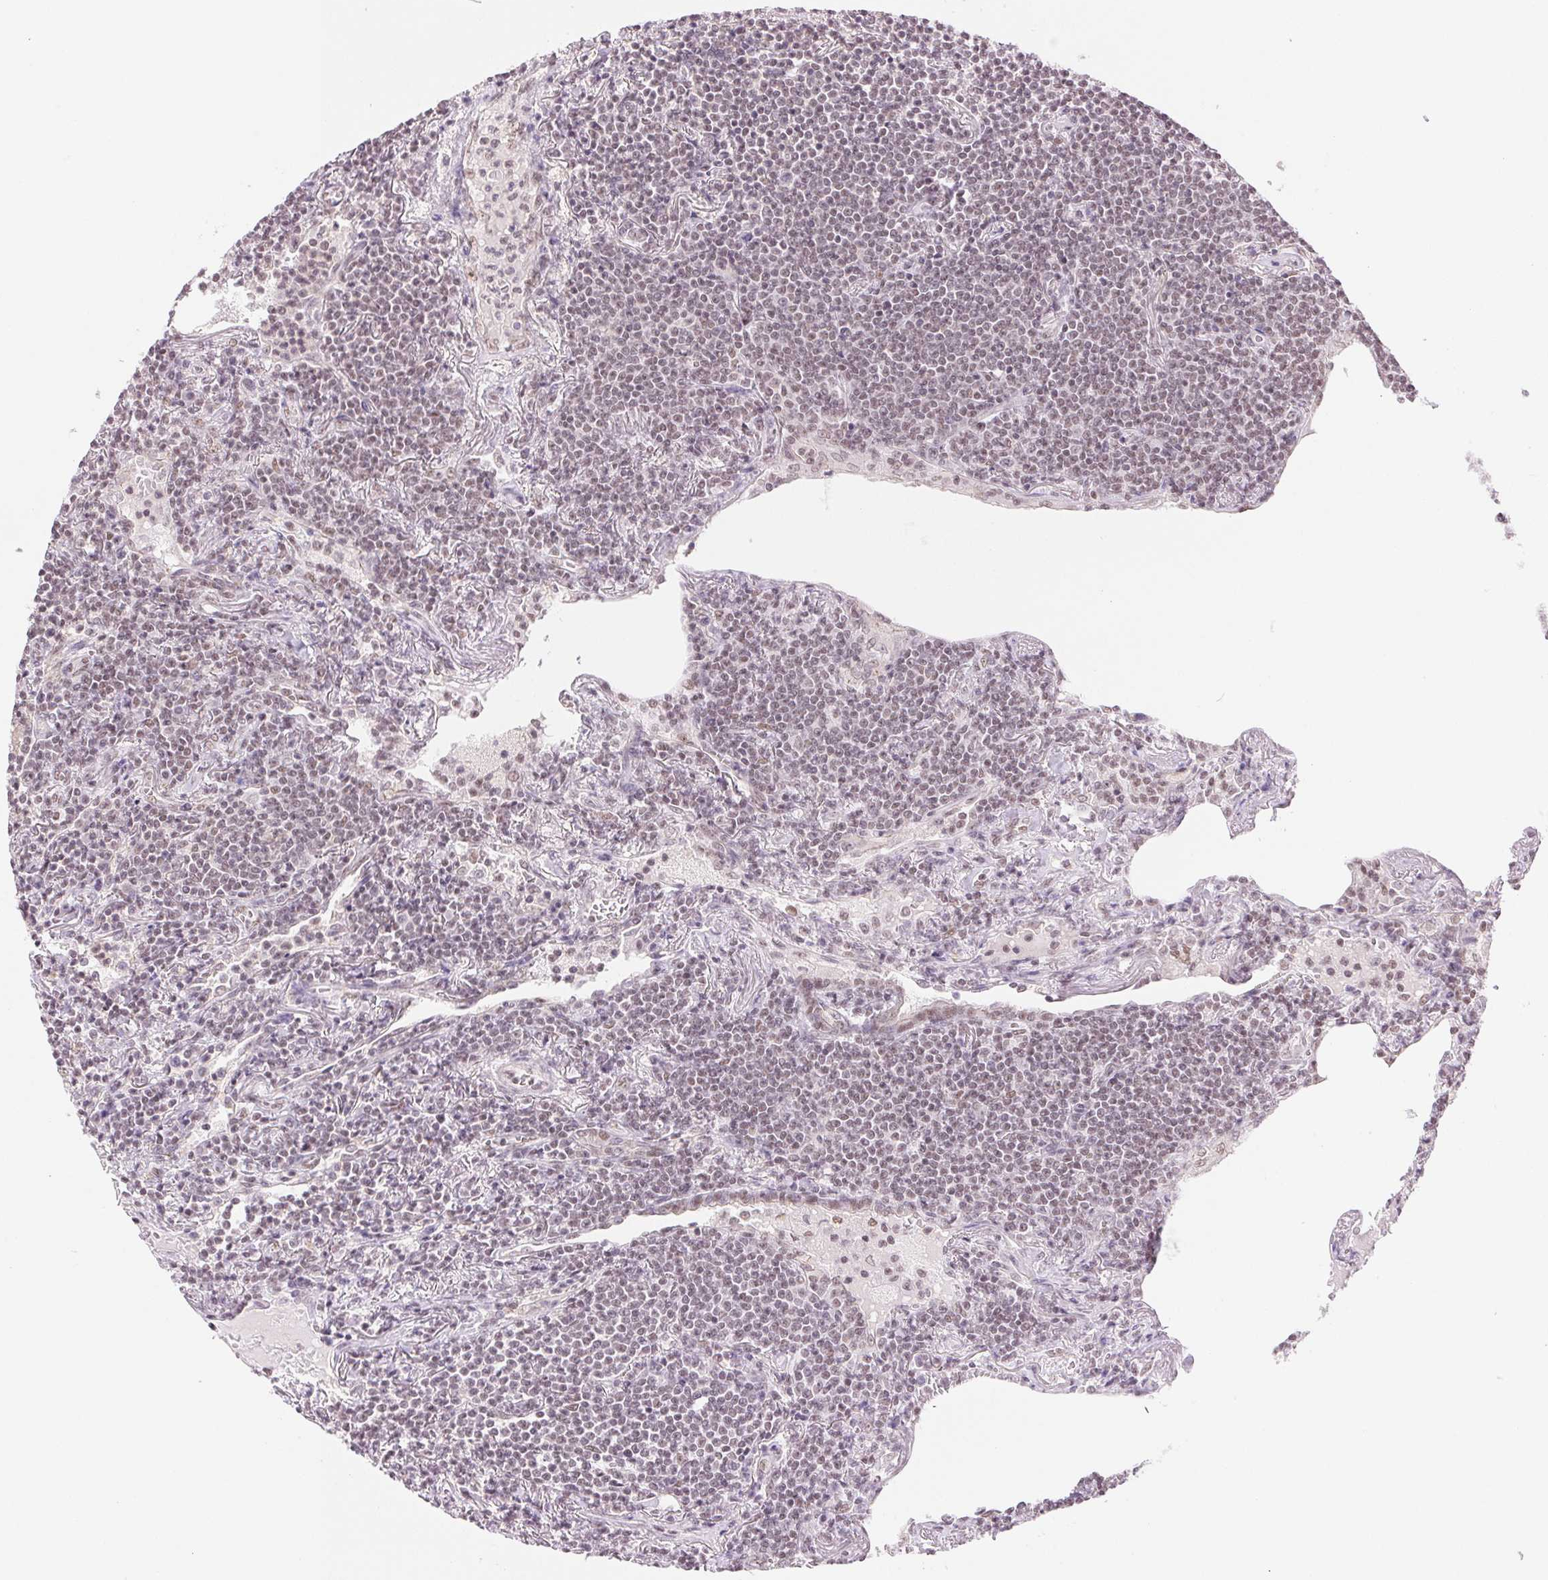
{"staining": {"intensity": "weak", "quantity": "<25%", "location": "nuclear"}, "tissue": "lymphoma", "cell_type": "Tumor cells", "image_type": "cancer", "snomed": [{"axis": "morphology", "description": "Malignant lymphoma, non-Hodgkin's type, Low grade"}, {"axis": "topography", "description": "Lung"}], "caption": "High magnification brightfield microscopy of low-grade malignant lymphoma, non-Hodgkin's type stained with DAB (3,3'-diaminobenzidine) (brown) and counterstained with hematoxylin (blue): tumor cells show no significant staining.", "gene": "RPRD1B", "patient": {"sex": "female", "age": 71}}